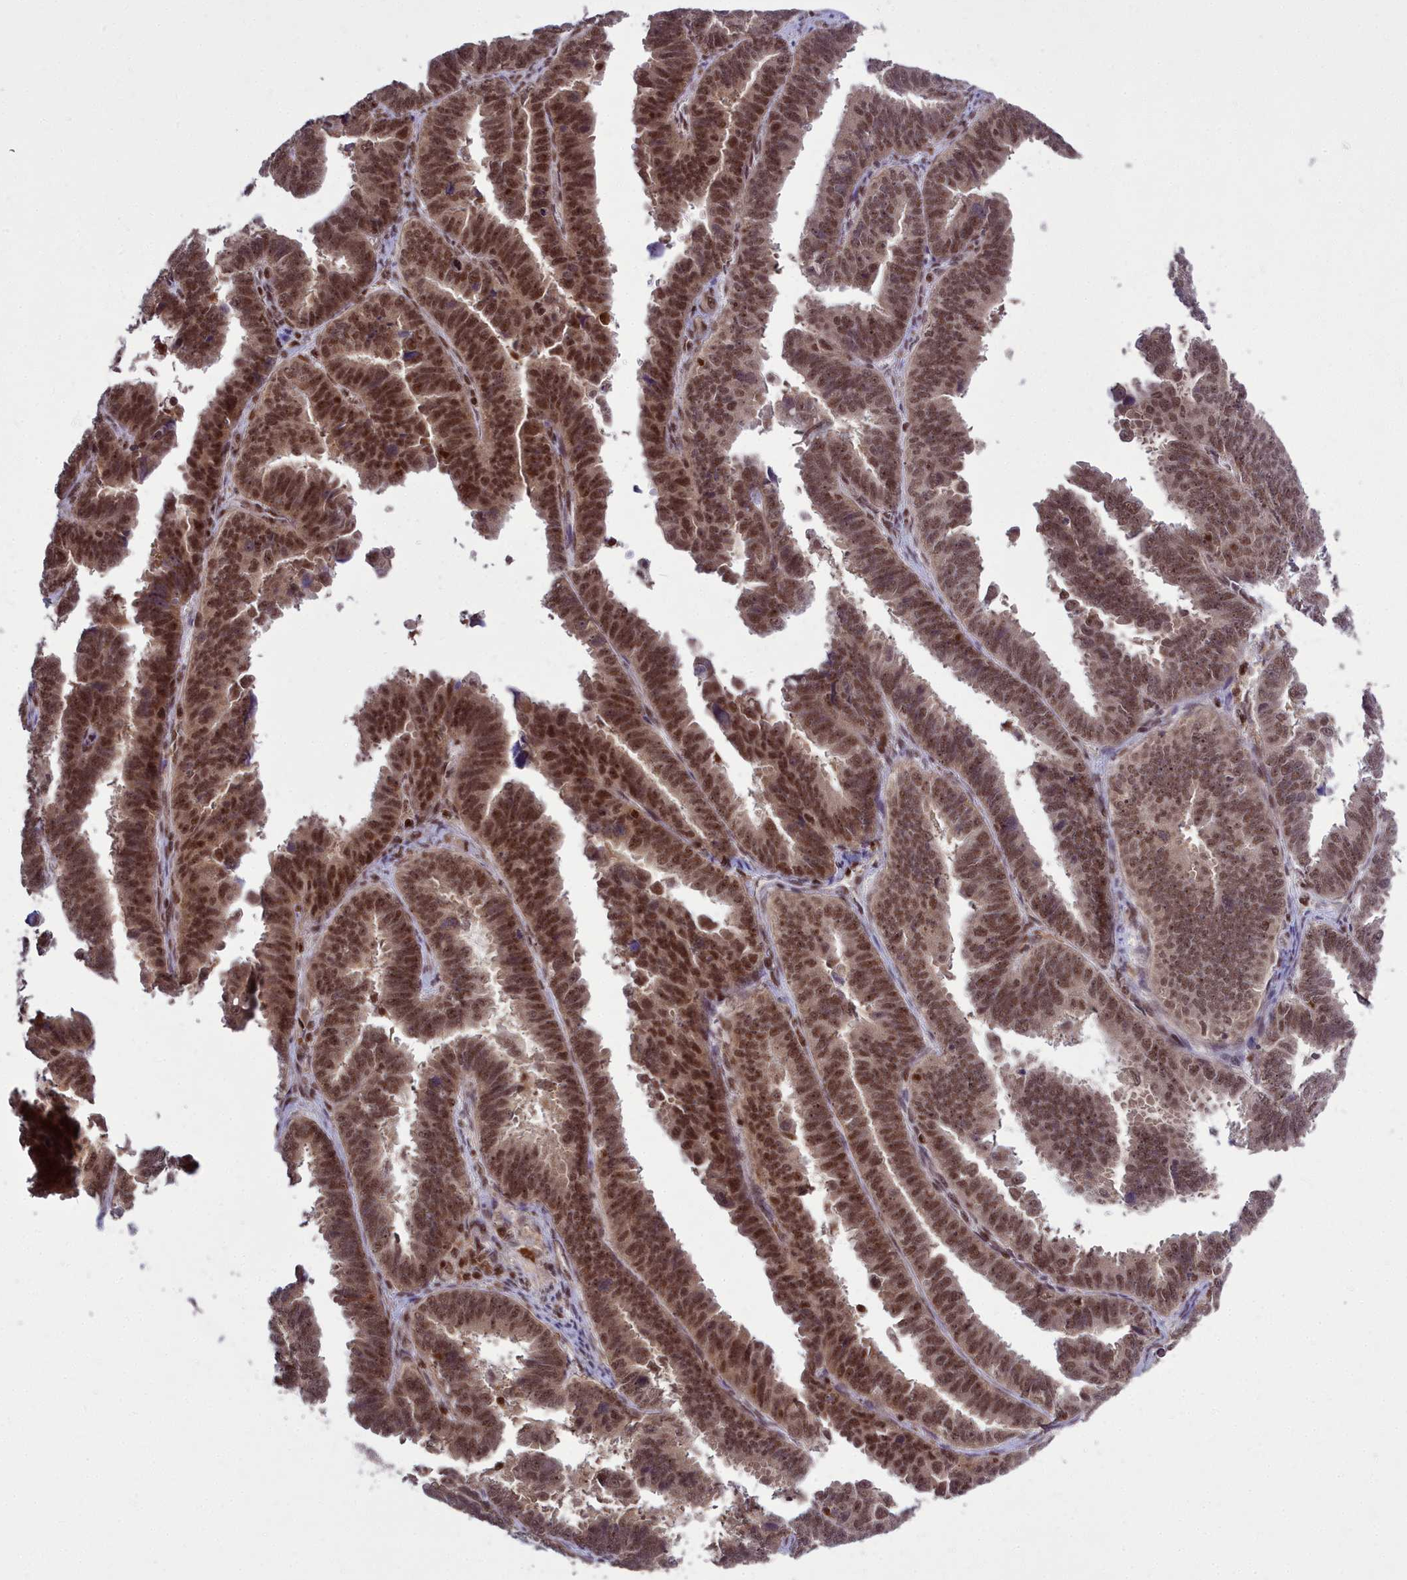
{"staining": {"intensity": "moderate", "quantity": ">75%", "location": "nuclear"}, "tissue": "endometrial cancer", "cell_type": "Tumor cells", "image_type": "cancer", "snomed": [{"axis": "morphology", "description": "Adenocarcinoma, NOS"}, {"axis": "topography", "description": "Endometrium"}], "caption": "Human endometrial cancer (adenocarcinoma) stained for a protein (brown) demonstrates moderate nuclear positive expression in about >75% of tumor cells.", "gene": "GMEB1", "patient": {"sex": "female", "age": 75}}